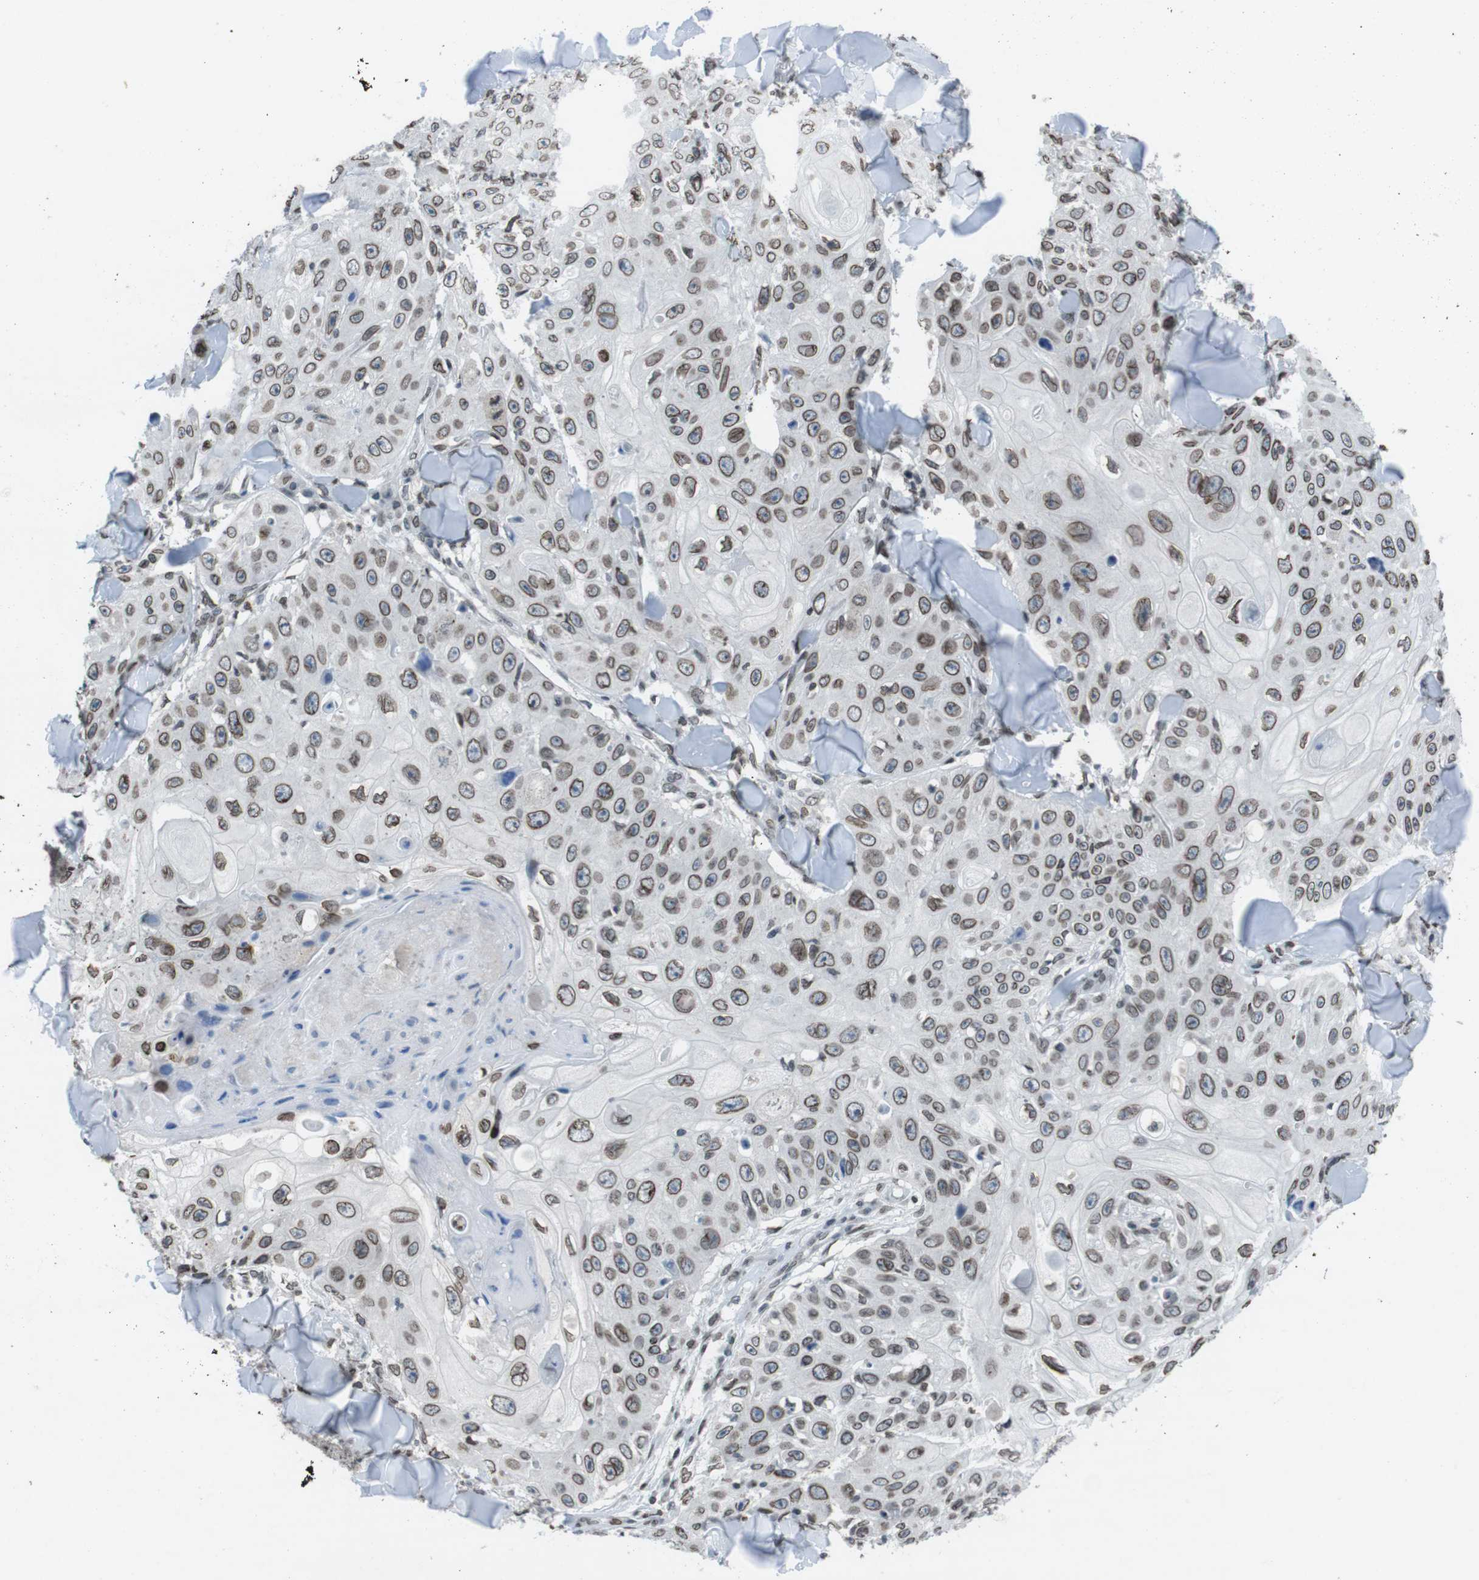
{"staining": {"intensity": "moderate", "quantity": ">75%", "location": "cytoplasmic/membranous,nuclear"}, "tissue": "skin cancer", "cell_type": "Tumor cells", "image_type": "cancer", "snomed": [{"axis": "morphology", "description": "Squamous cell carcinoma, NOS"}, {"axis": "topography", "description": "Skin"}], "caption": "A histopathology image showing moderate cytoplasmic/membranous and nuclear positivity in approximately >75% of tumor cells in skin squamous cell carcinoma, as visualized by brown immunohistochemical staining.", "gene": "MAD1L1", "patient": {"sex": "male", "age": 86}}